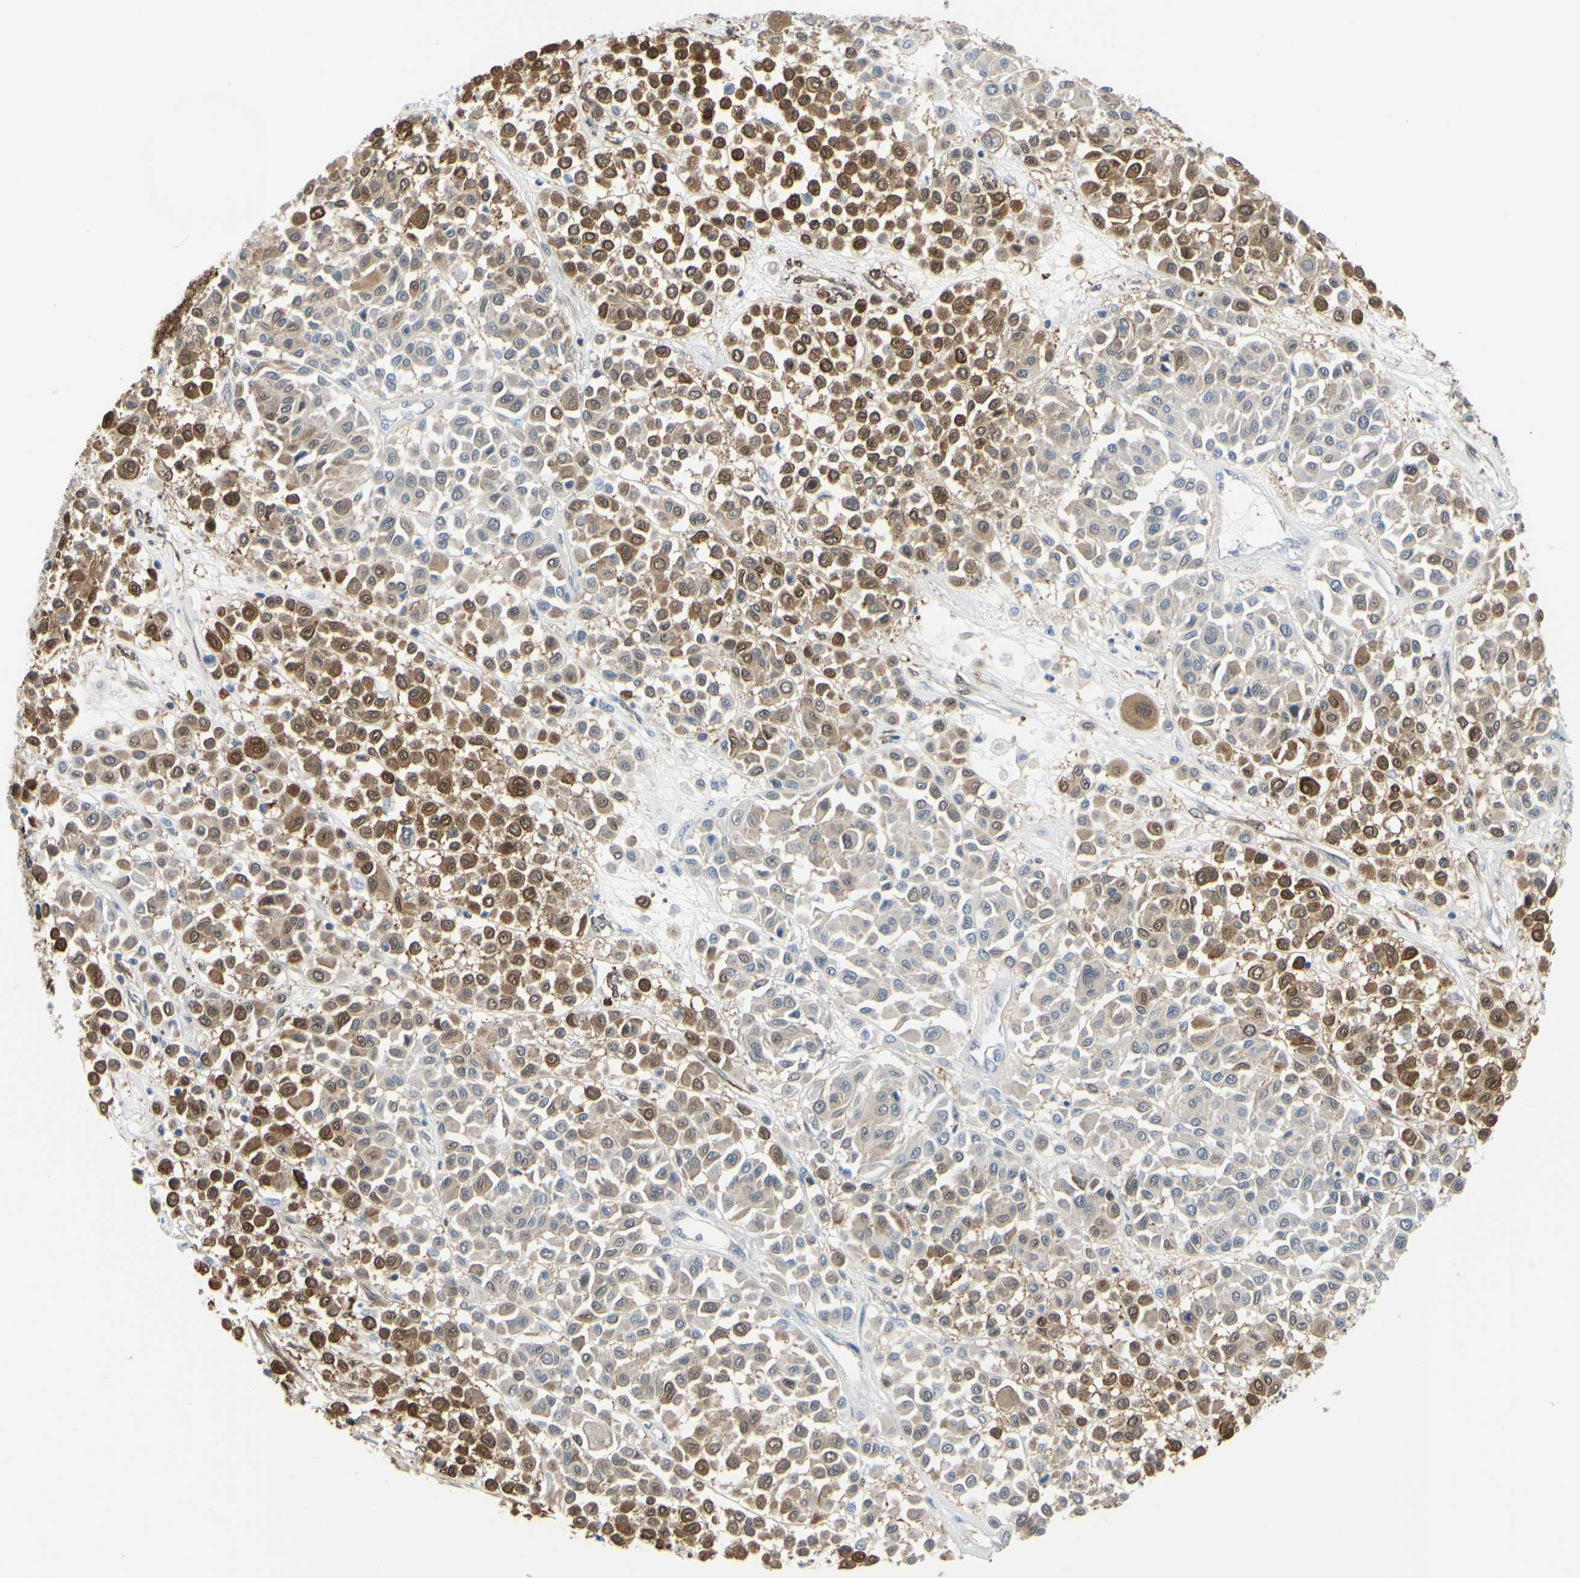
{"staining": {"intensity": "strong", "quantity": "25%-75%", "location": "cytoplasmic/membranous"}, "tissue": "melanoma", "cell_type": "Tumor cells", "image_type": "cancer", "snomed": [{"axis": "morphology", "description": "Malignant melanoma, Metastatic site"}, {"axis": "topography", "description": "Soft tissue"}], "caption": "About 25%-75% of tumor cells in human melanoma demonstrate strong cytoplasmic/membranous protein positivity as visualized by brown immunohistochemical staining.", "gene": "UPK3B", "patient": {"sex": "male", "age": 41}}